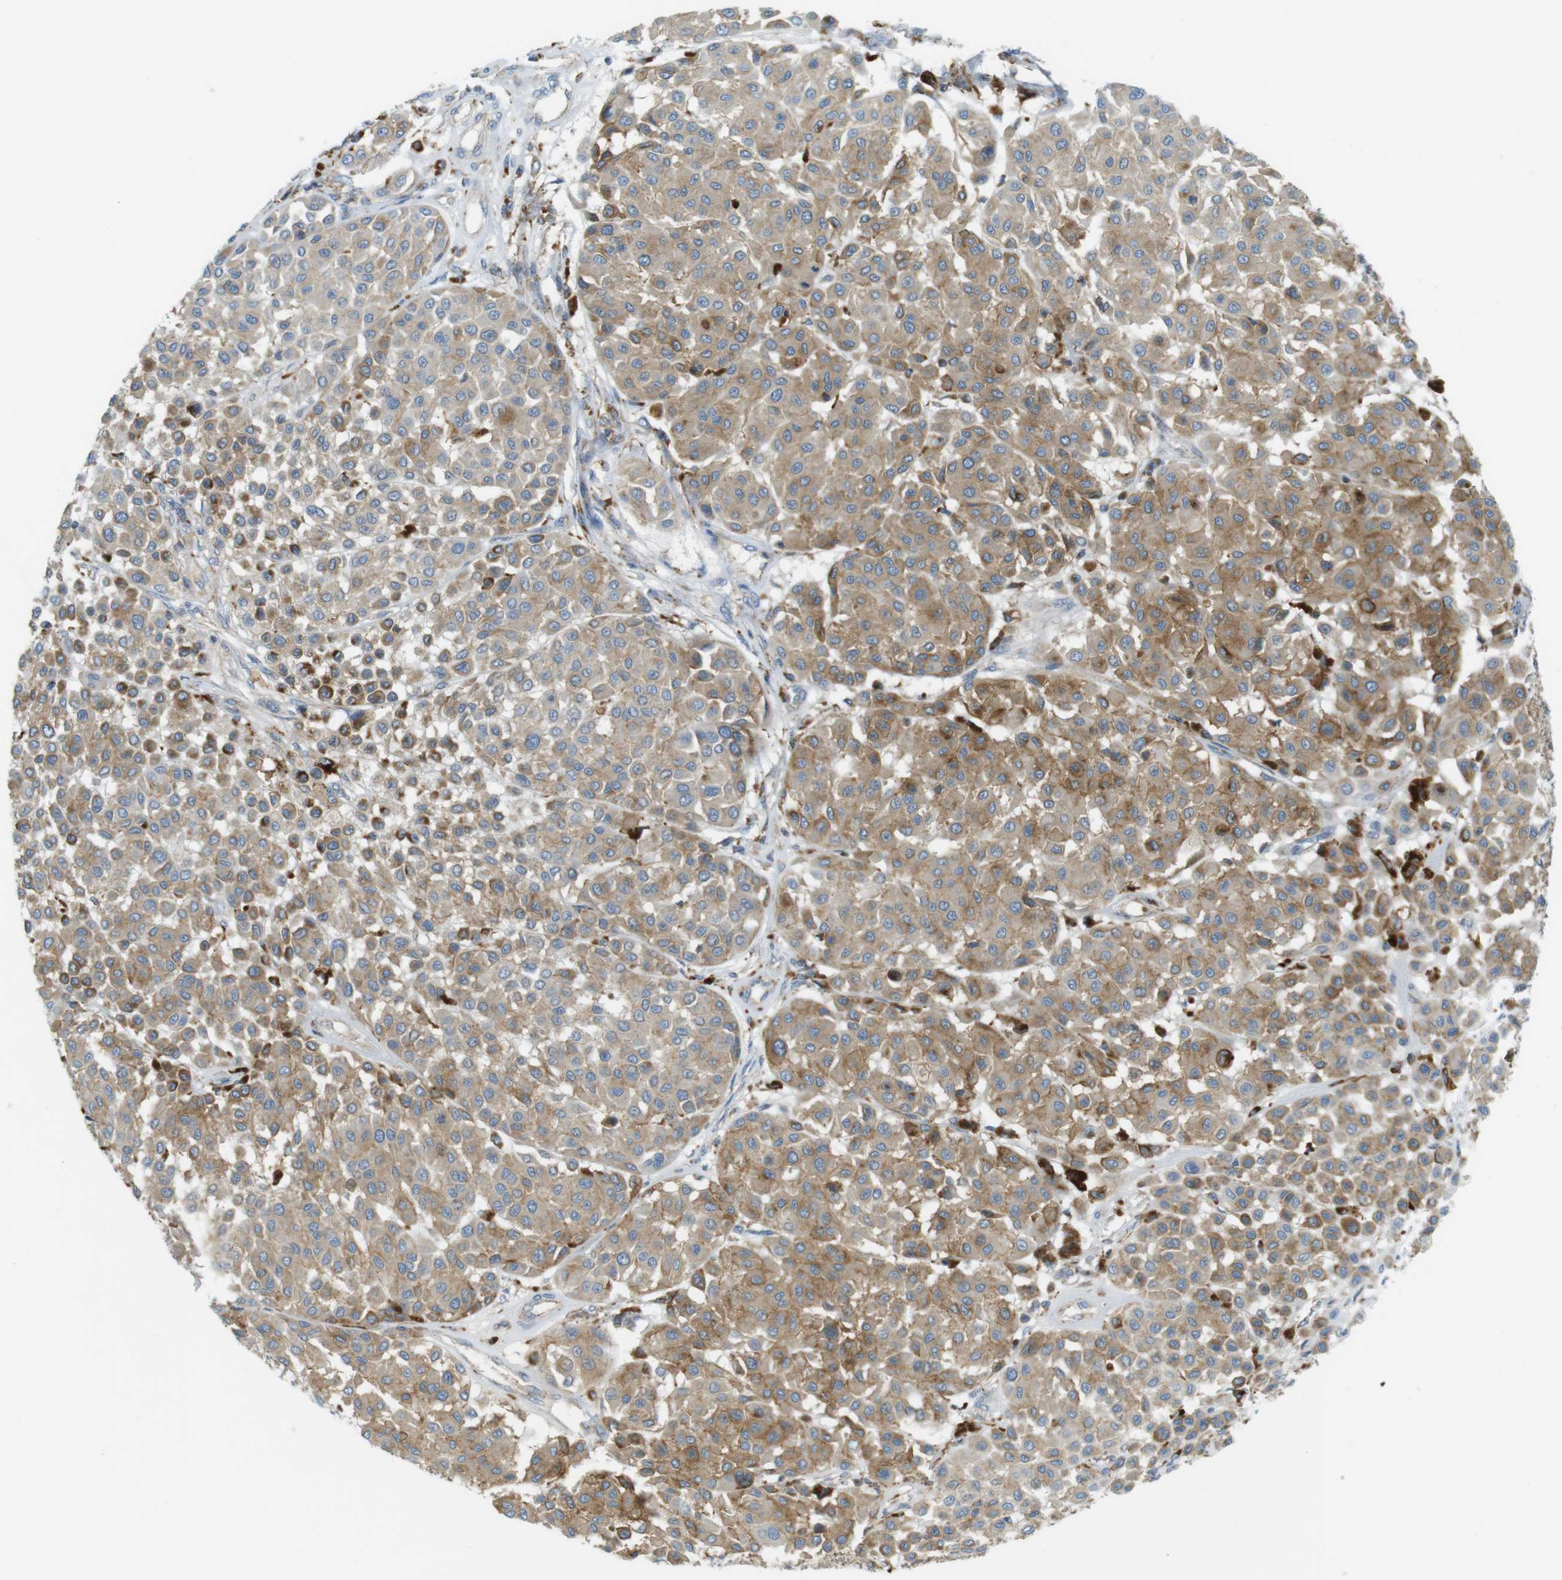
{"staining": {"intensity": "moderate", "quantity": ">75%", "location": "cytoplasmic/membranous"}, "tissue": "melanoma", "cell_type": "Tumor cells", "image_type": "cancer", "snomed": [{"axis": "morphology", "description": "Malignant melanoma, Metastatic site"}, {"axis": "topography", "description": "Soft tissue"}], "caption": "A photomicrograph showing moderate cytoplasmic/membranous positivity in approximately >75% of tumor cells in melanoma, as visualized by brown immunohistochemical staining.", "gene": "LAMP1", "patient": {"sex": "male", "age": 41}}